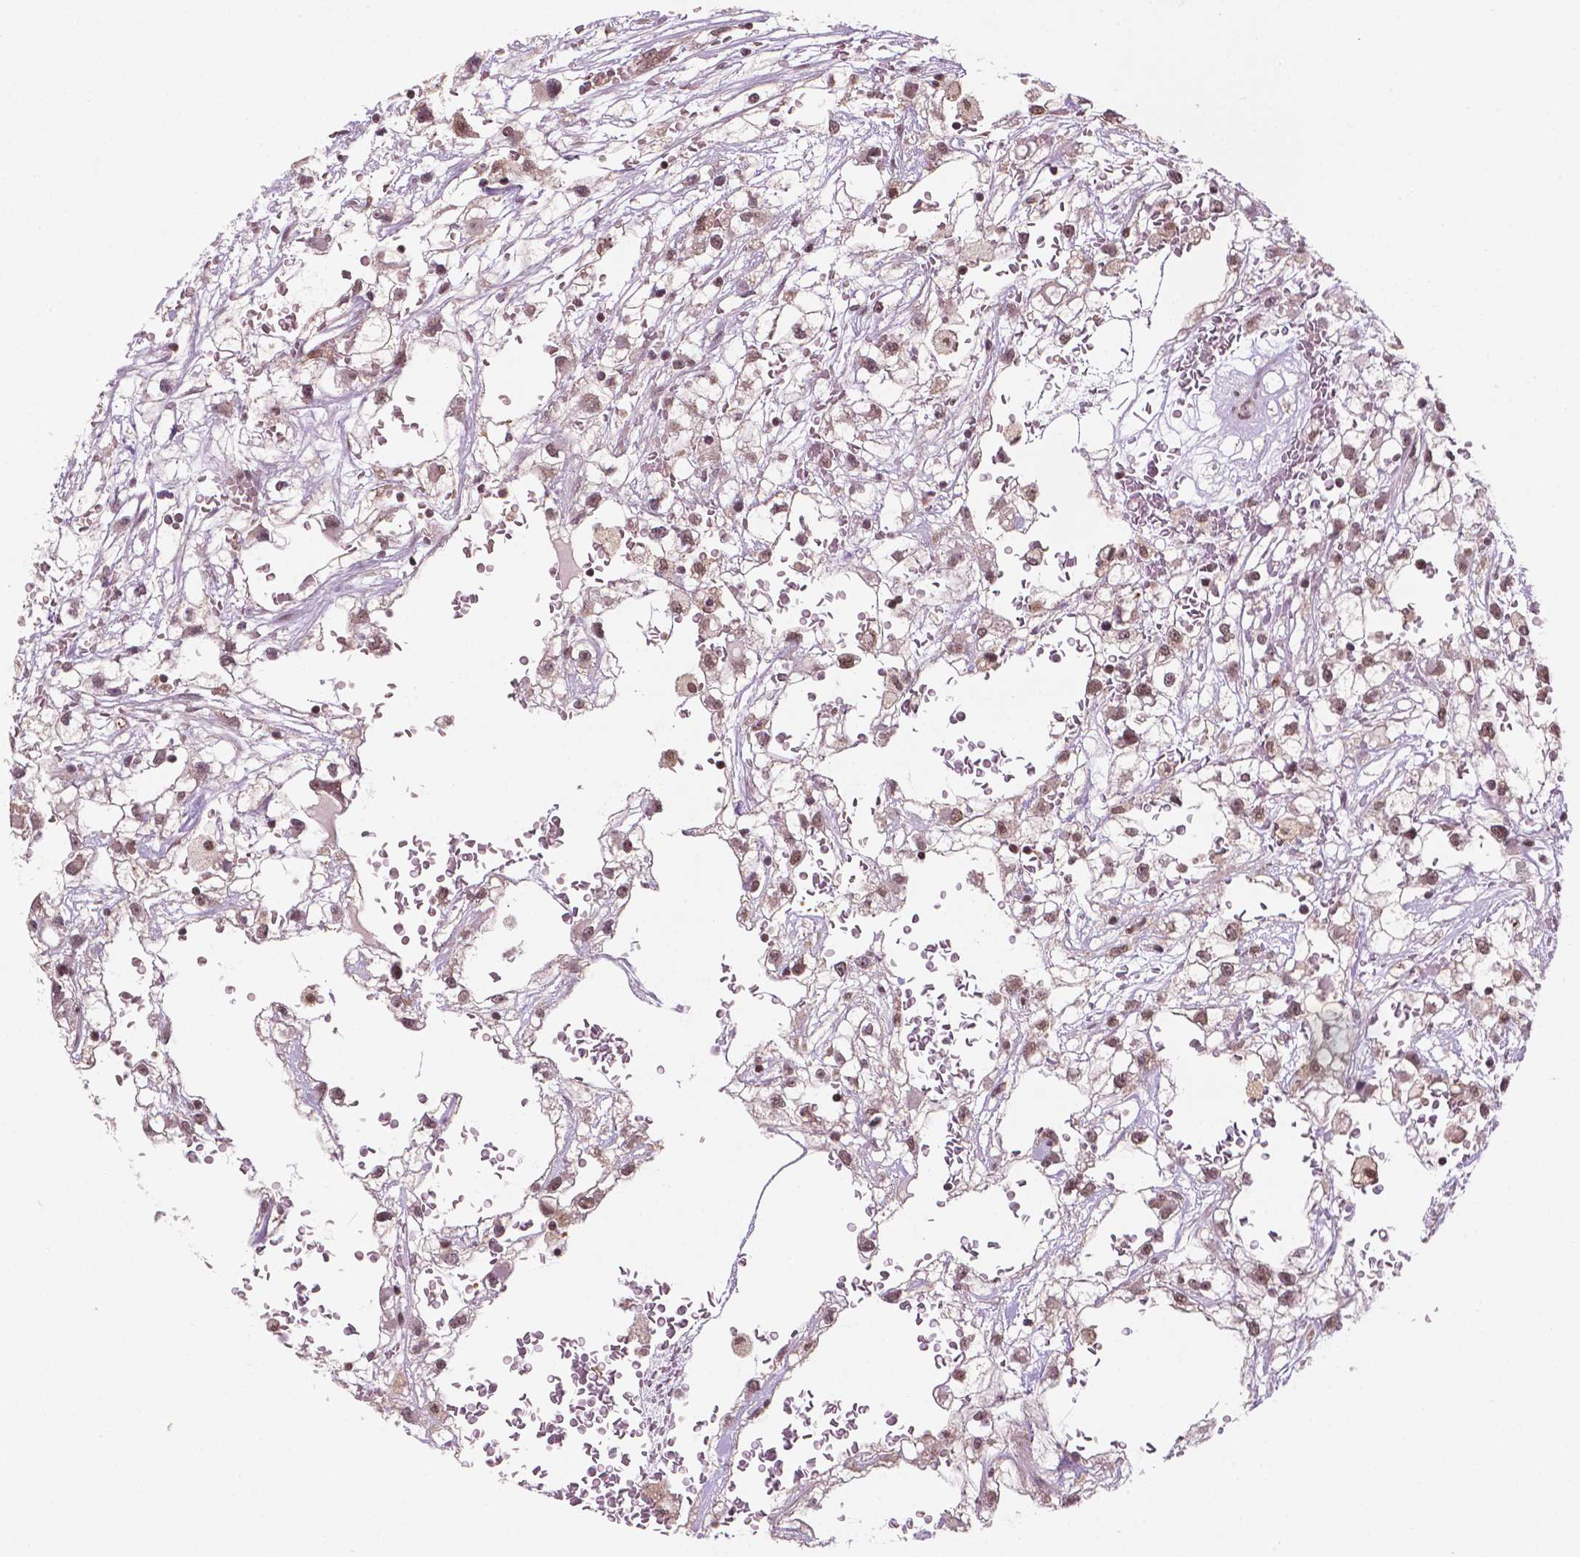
{"staining": {"intensity": "moderate", "quantity": ">75%", "location": "nuclear"}, "tissue": "renal cancer", "cell_type": "Tumor cells", "image_type": "cancer", "snomed": [{"axis": "morphology", "description": "Adenocarcinoma, NOS"}, {"axis": "topography", "description": "Kidney"}], "caption": "A brown stain shows moderate nuclear expression of a protein in human renal adenocarcinoma tumor cells.", "gene": "PER2", "patient": {"sex": "male", "age": 59}}